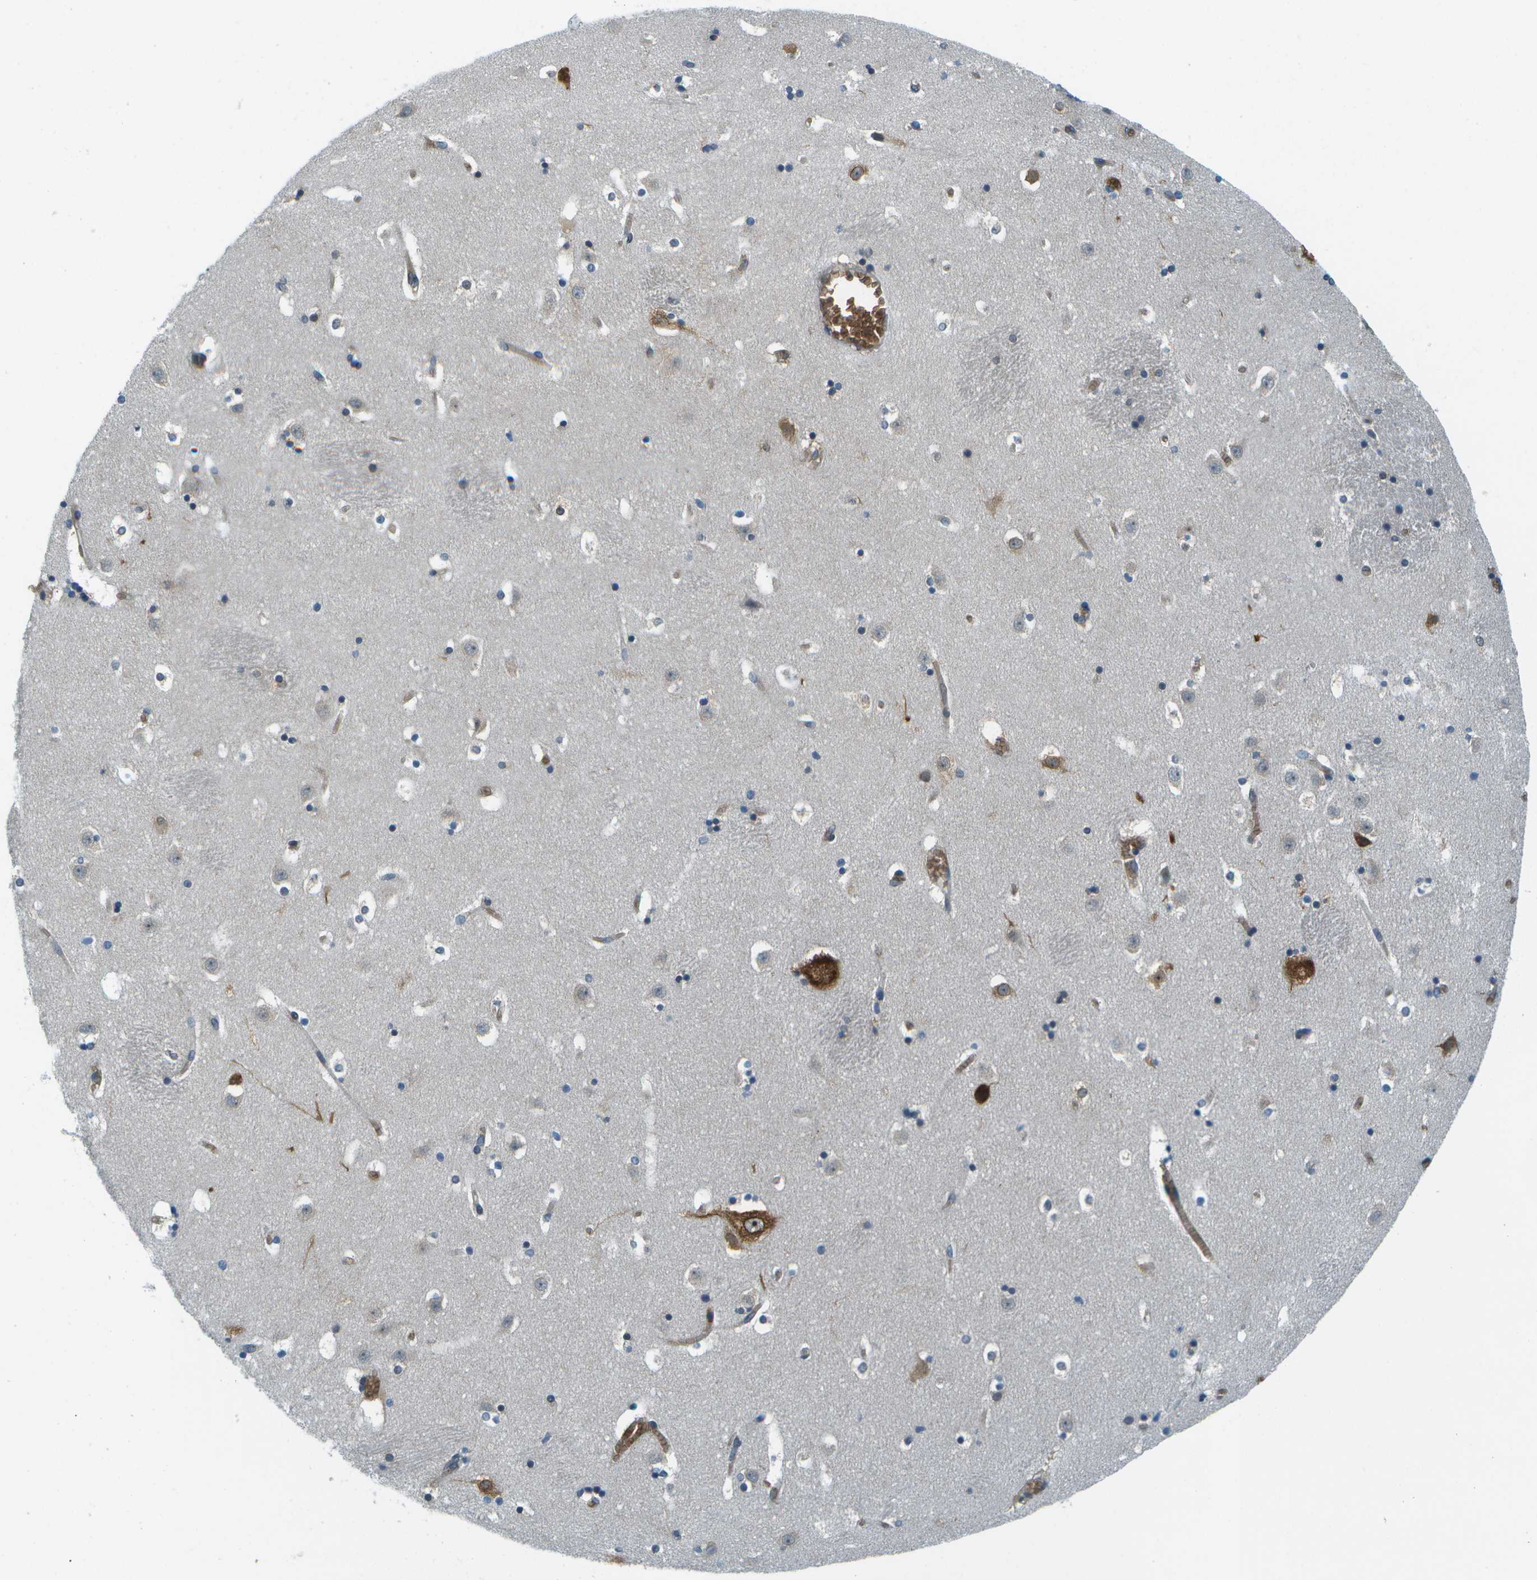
{"staining": {"intensity": "moderate", "quantity": "<25%", "location": "cytoplasmic/membranous"}, "tissue": "caudate", "cell_type": "Glial cells", "image_type": "normal", "snomed": [{"axis": "morphology", "description": "Normal tissue, NOS"}, {"axis": "topography", "description": "Lateral ventricle wall"}], "caption": "High-power microscopy captured an immunohistochemistry micrograph of benign caudate, revealing moderate cytoplasmic/membranous positivity in about <25% of glial cells.", "gene": "CTIF", "patient": {"sex": "male", "age": 45}}